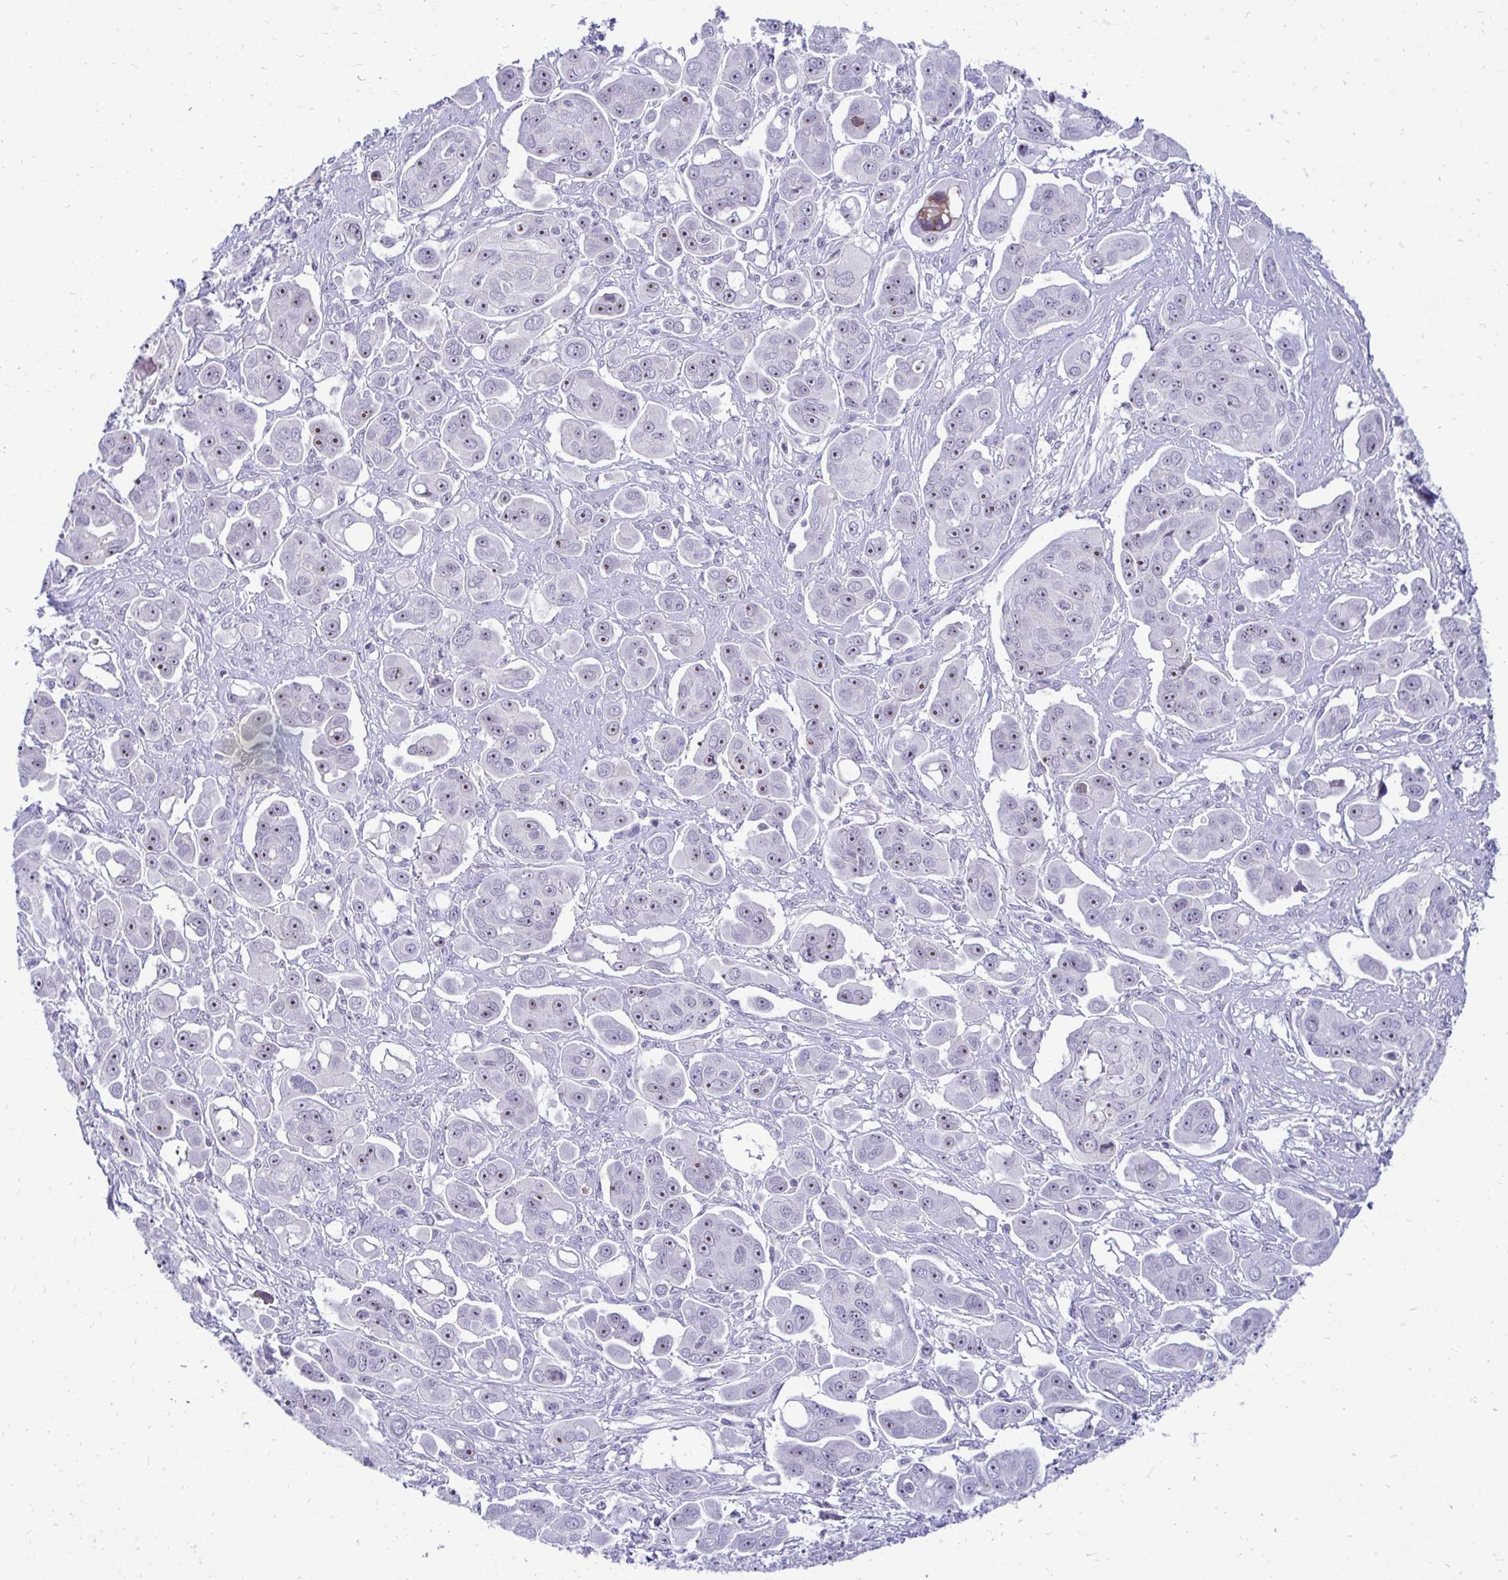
{"staining": {"intensity": "weak", "quantity": "25%-75%", "location": "nuclear"}, "tissue": "ovarian cancer", "cell_type": "Tumor cells", "image_type": "cancer", "snomed": [{"axis": "morphology", "description": "Carcinoma, endometroid"}, {"axis": "topography", "description": "Ovary"}], "caption": "Protein expression analysis of human ovarian cancer reveals weak nuclear staining in about 25%-75% of tumor cells.", "gene": "NIFK", "patient": {"sex": "female", "age": 70}}